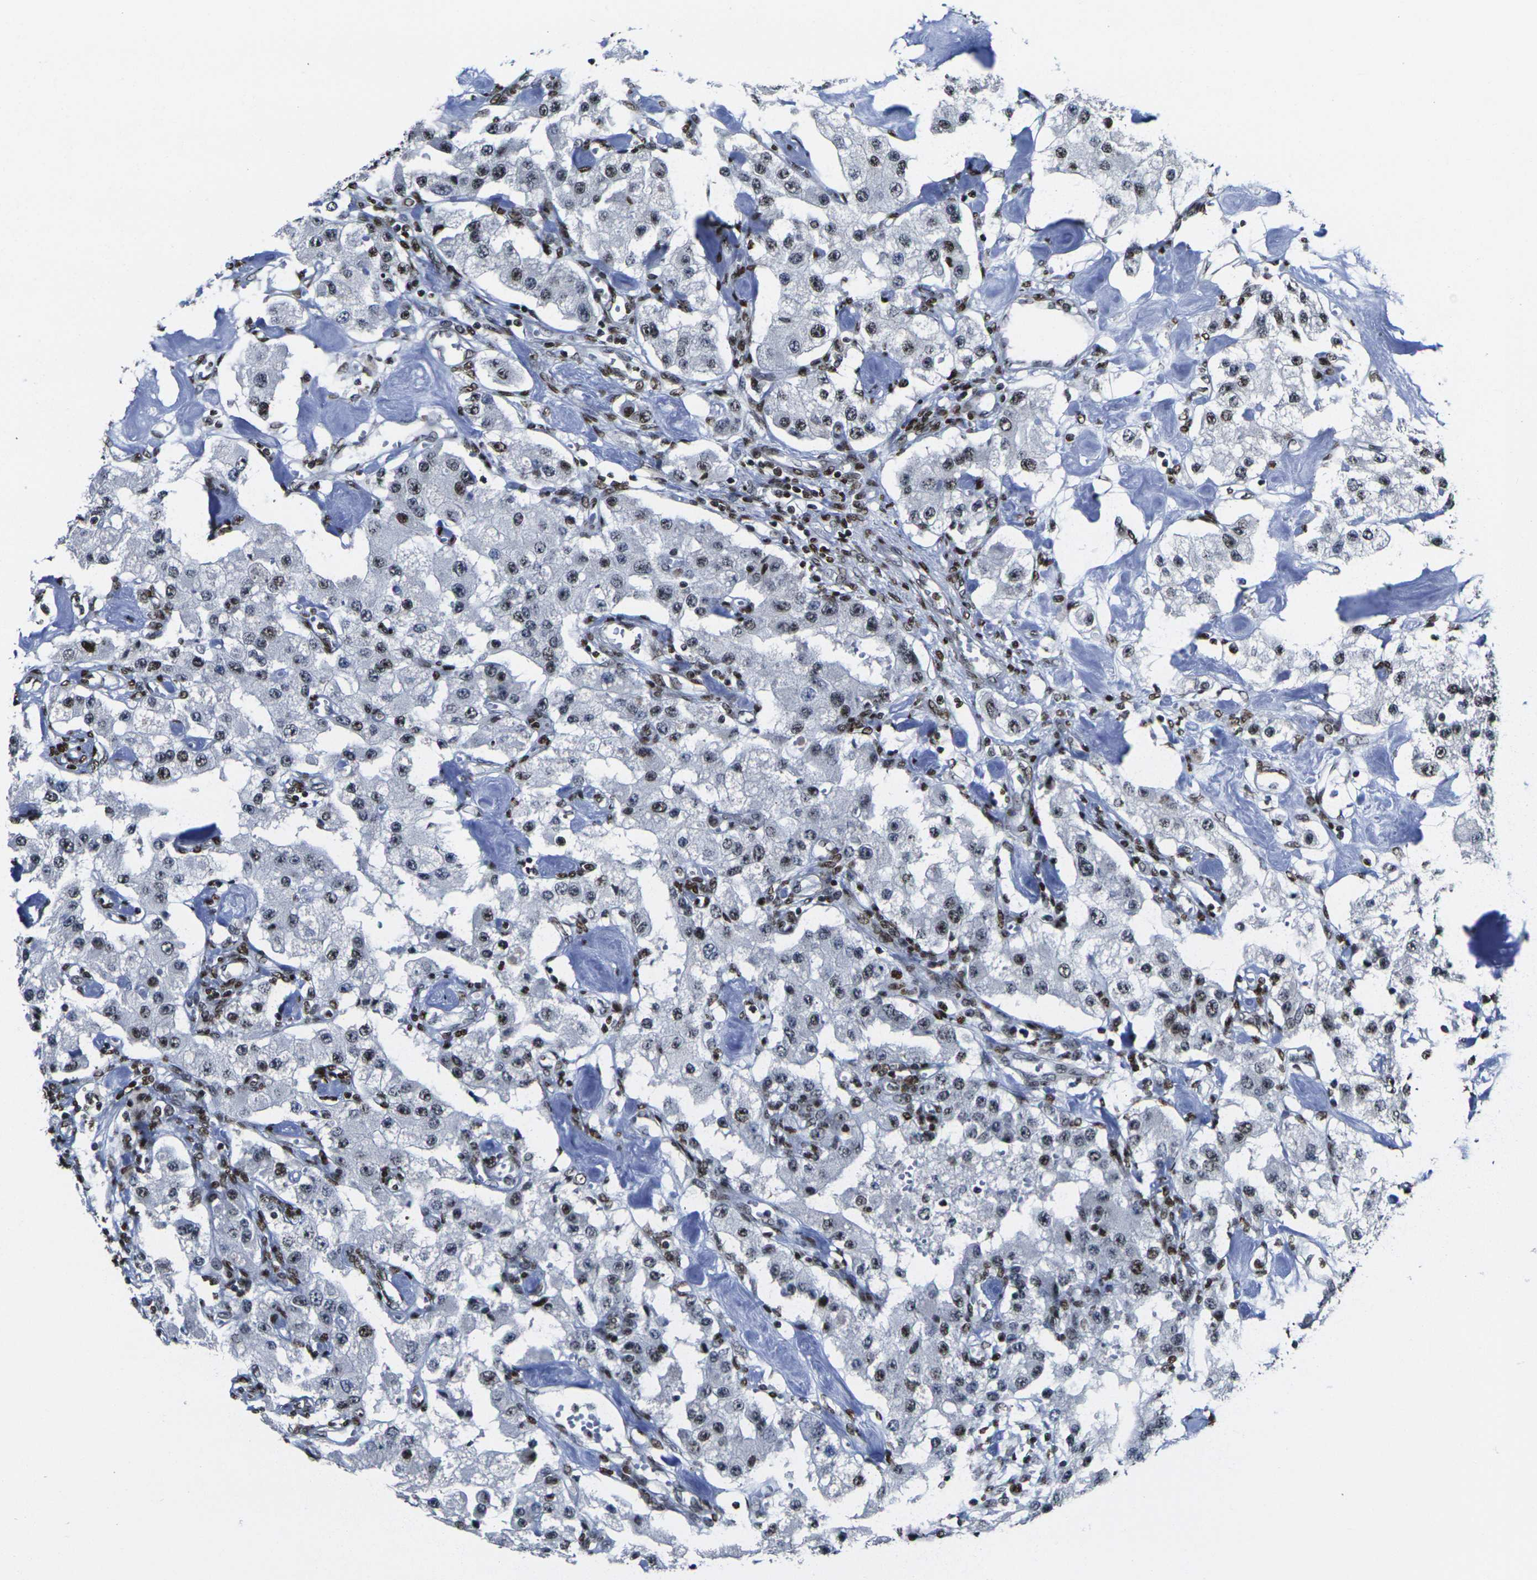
{"staining": {"intensity": "moderate", "quantity": ">75%", "location": "nuclear"}, "tissue": "carcinoid", "cell_type": "Tumor cells", "image_type": "cancer", "snomed": [{"axis": "morphology", "description": "Carcinoid, malignant, NOS"}, {"axis": "topography", "description": "Pancreas"}], "caption": "Carcinoid stained for a protein (brown) exhibits moderate nuclear positive positivity in approximately >75% of tumor cells.", "gene": "H1-10", "patient": {"sex": "male", "age": 41}}